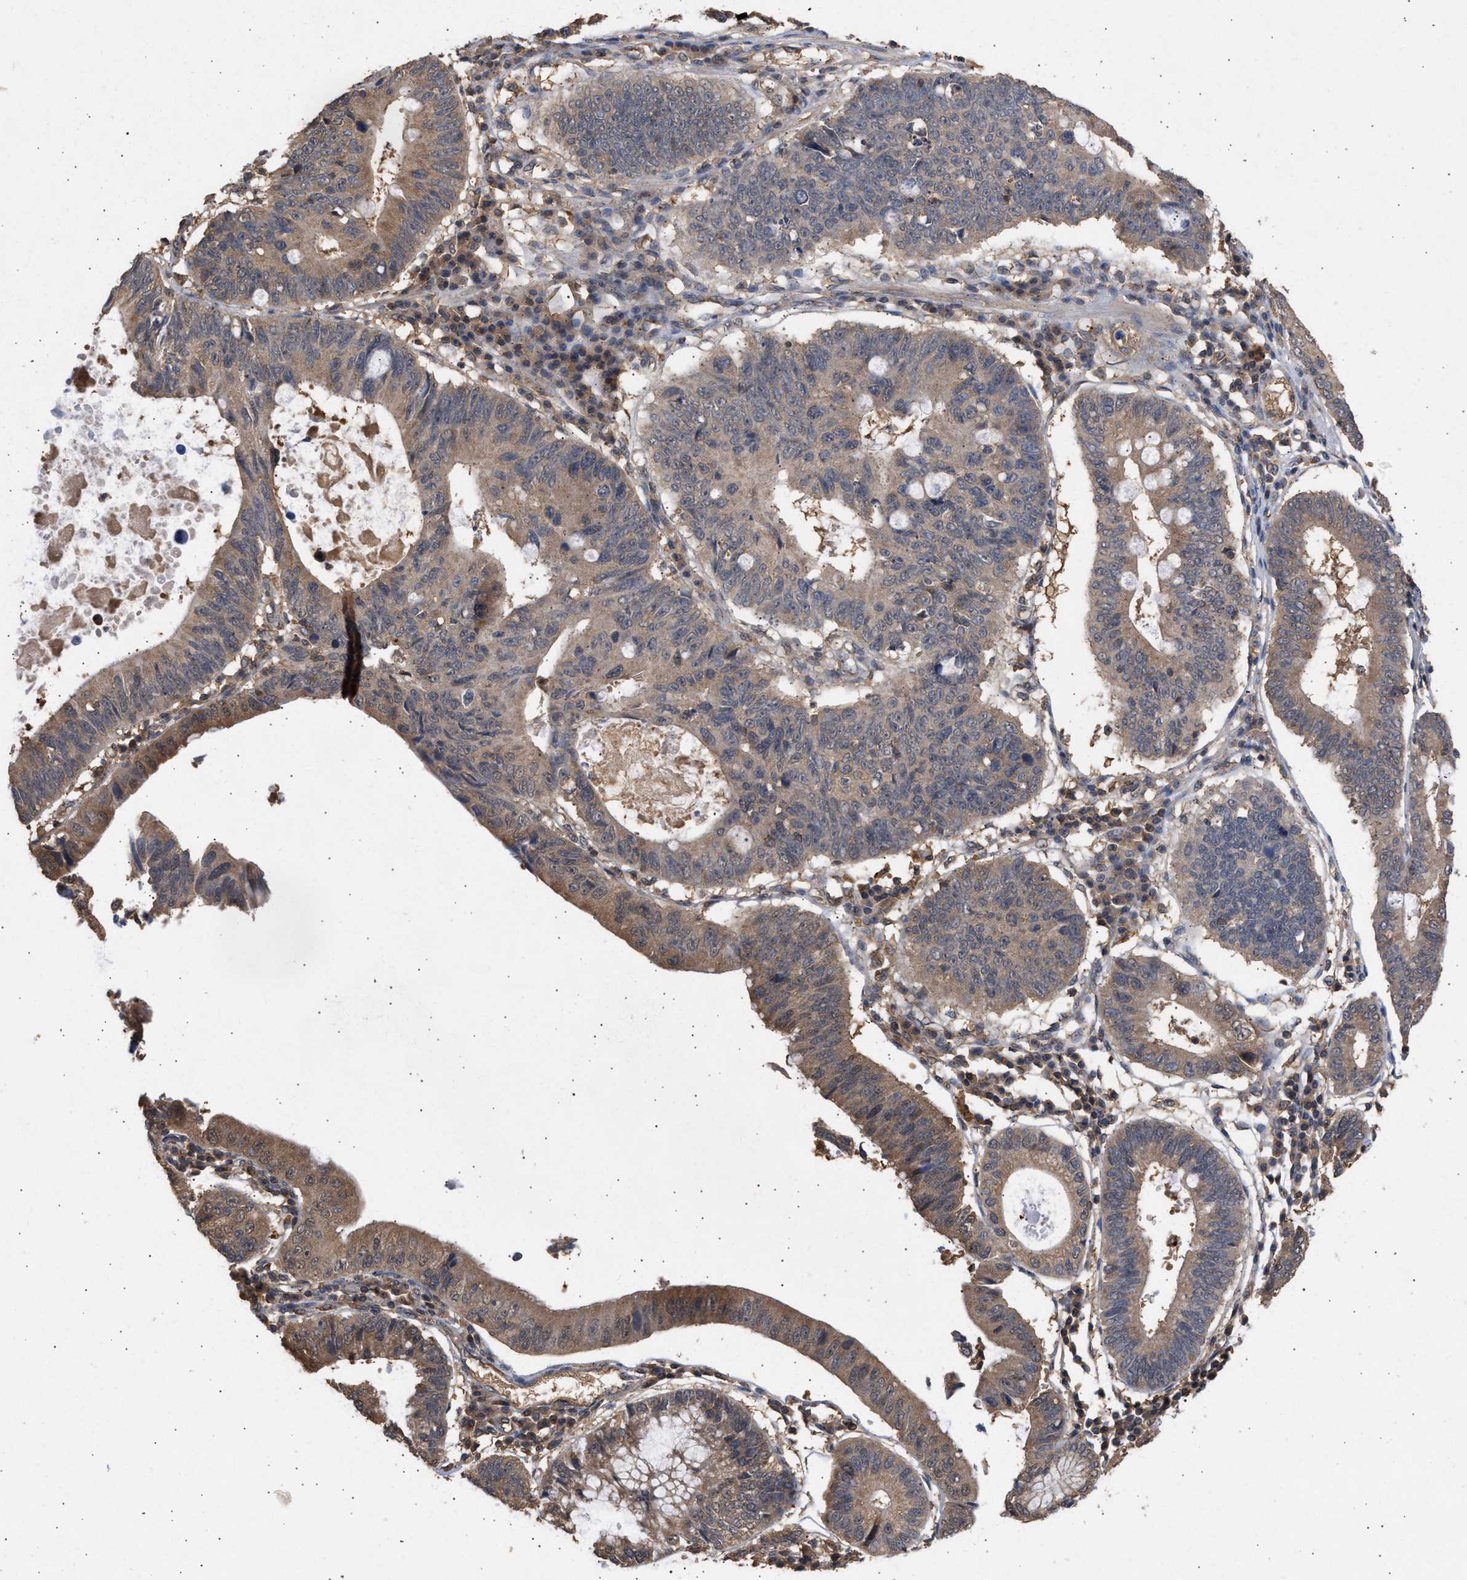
{"staining": {"intensity": "weak", "quantity": "<25%", "location": "cytoplasmic/membranous"}, "tissue": "stomach cancer", "cell_type": "Tumor cells", "image_type": "cancer", "snomed": [{"axis": "morphology", "description": "Adenocarcinoma, NOS"}, {"axis": "topography", "description": "Stomach"}], "caption": "Immunohistochemistry (IHC) micrograph of neoplastic tissue: human stomach cancer stained with DAB reveals no significant protein staining in tumor cells.", "gene": "FITM1", "patient": {"sex": "male", "age": 59}}